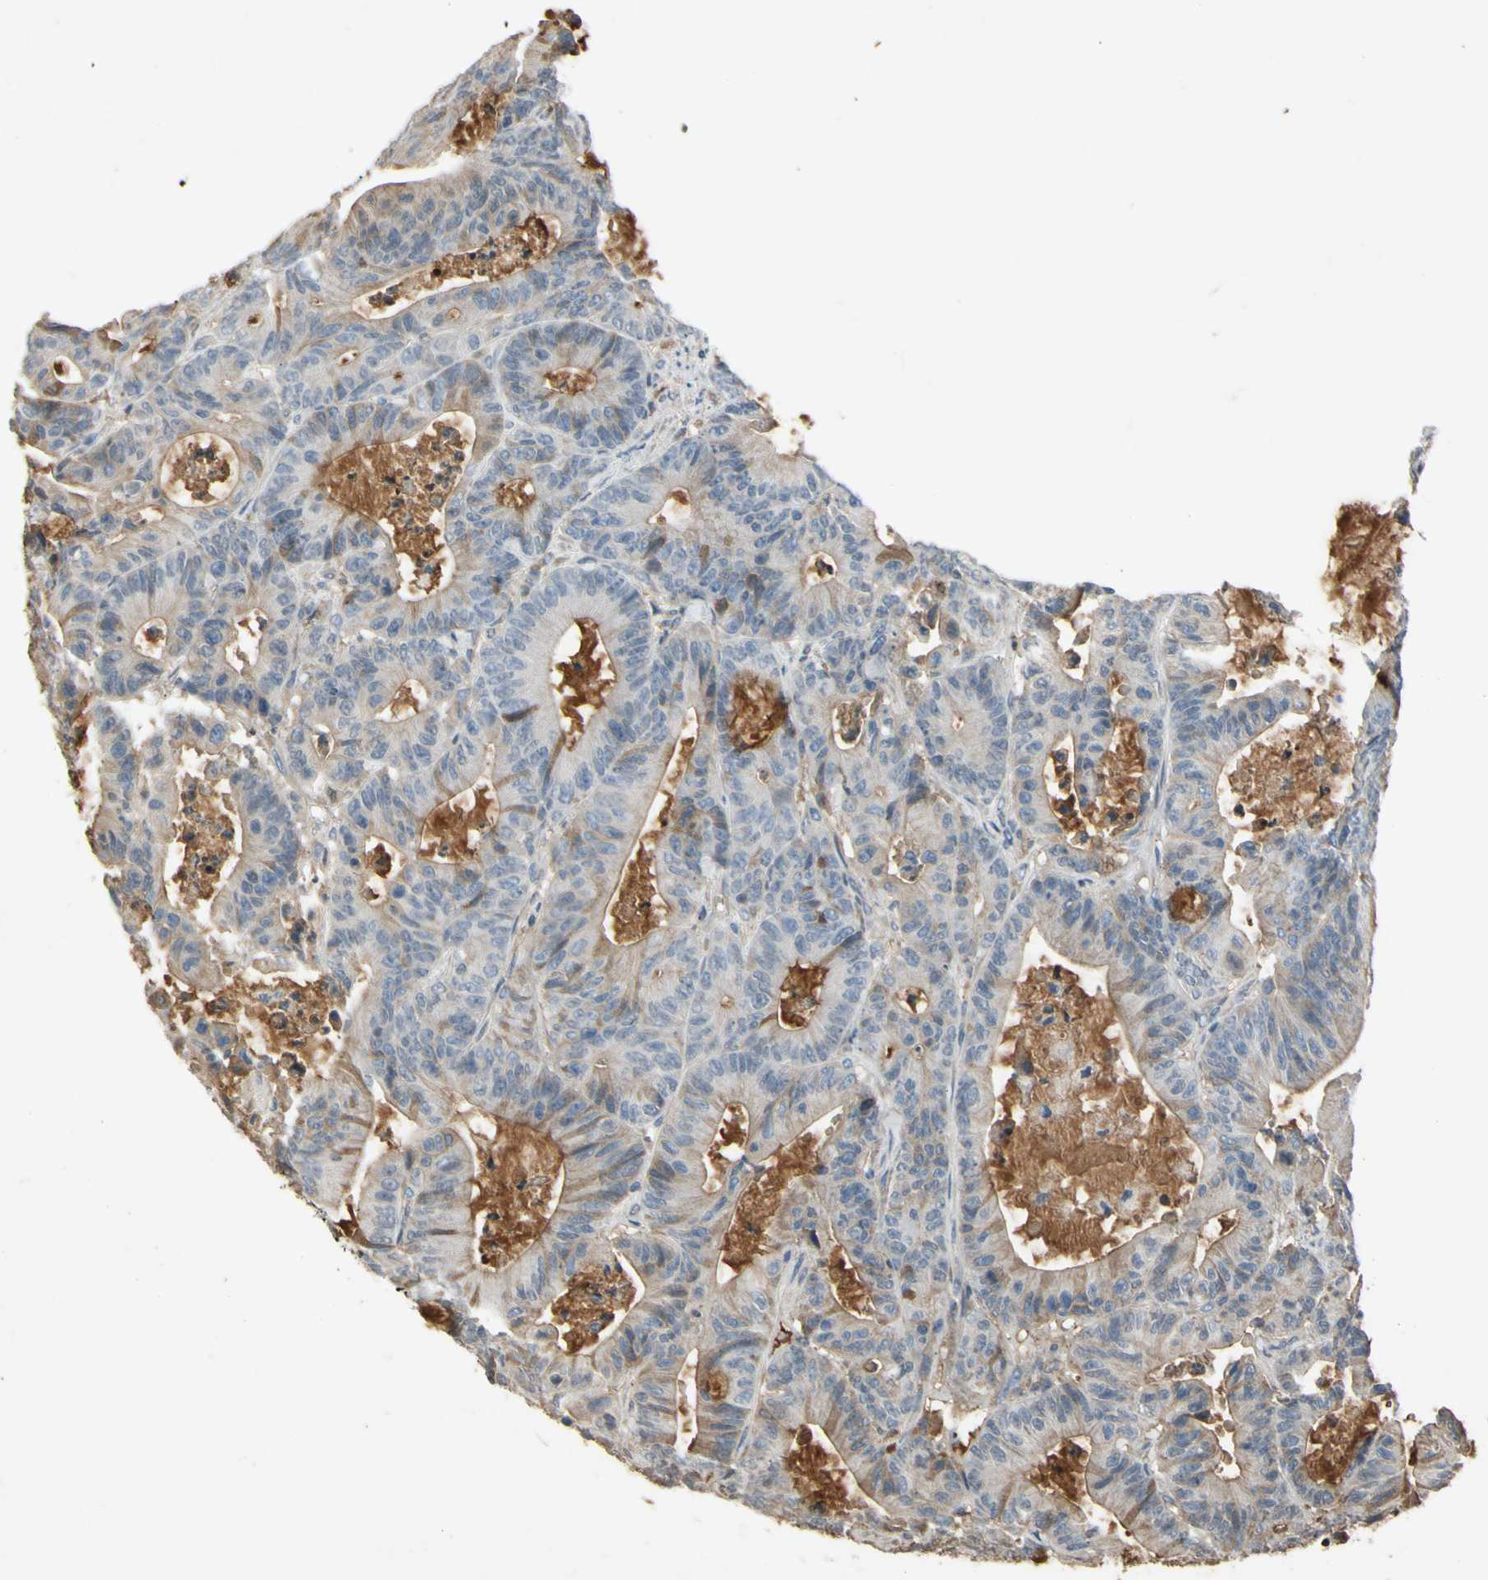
{"staining": {"intensity": "weak", "quantity": ">75%", "location": "cytoplasmic/membranous"}, "tissue": "colorectal cancer", "cell_type": "Tumor cells", "image_type": "cancer", "snomed": [{"axis": "morphology", "description": "Adenocarcinoma, NOS"}, {"axis": "topography", "description": "Colon"}], "caption": "A histopathology image of human colorectal adenocarcinoma stained for a protein displays weak cytoplasmic/membranous brown staining in tumor cells. (Brightfield microscopy of DAB IHC at high magnification).", "gene": "TIMP2", "patient": {"sex": "female", "age": 84}}